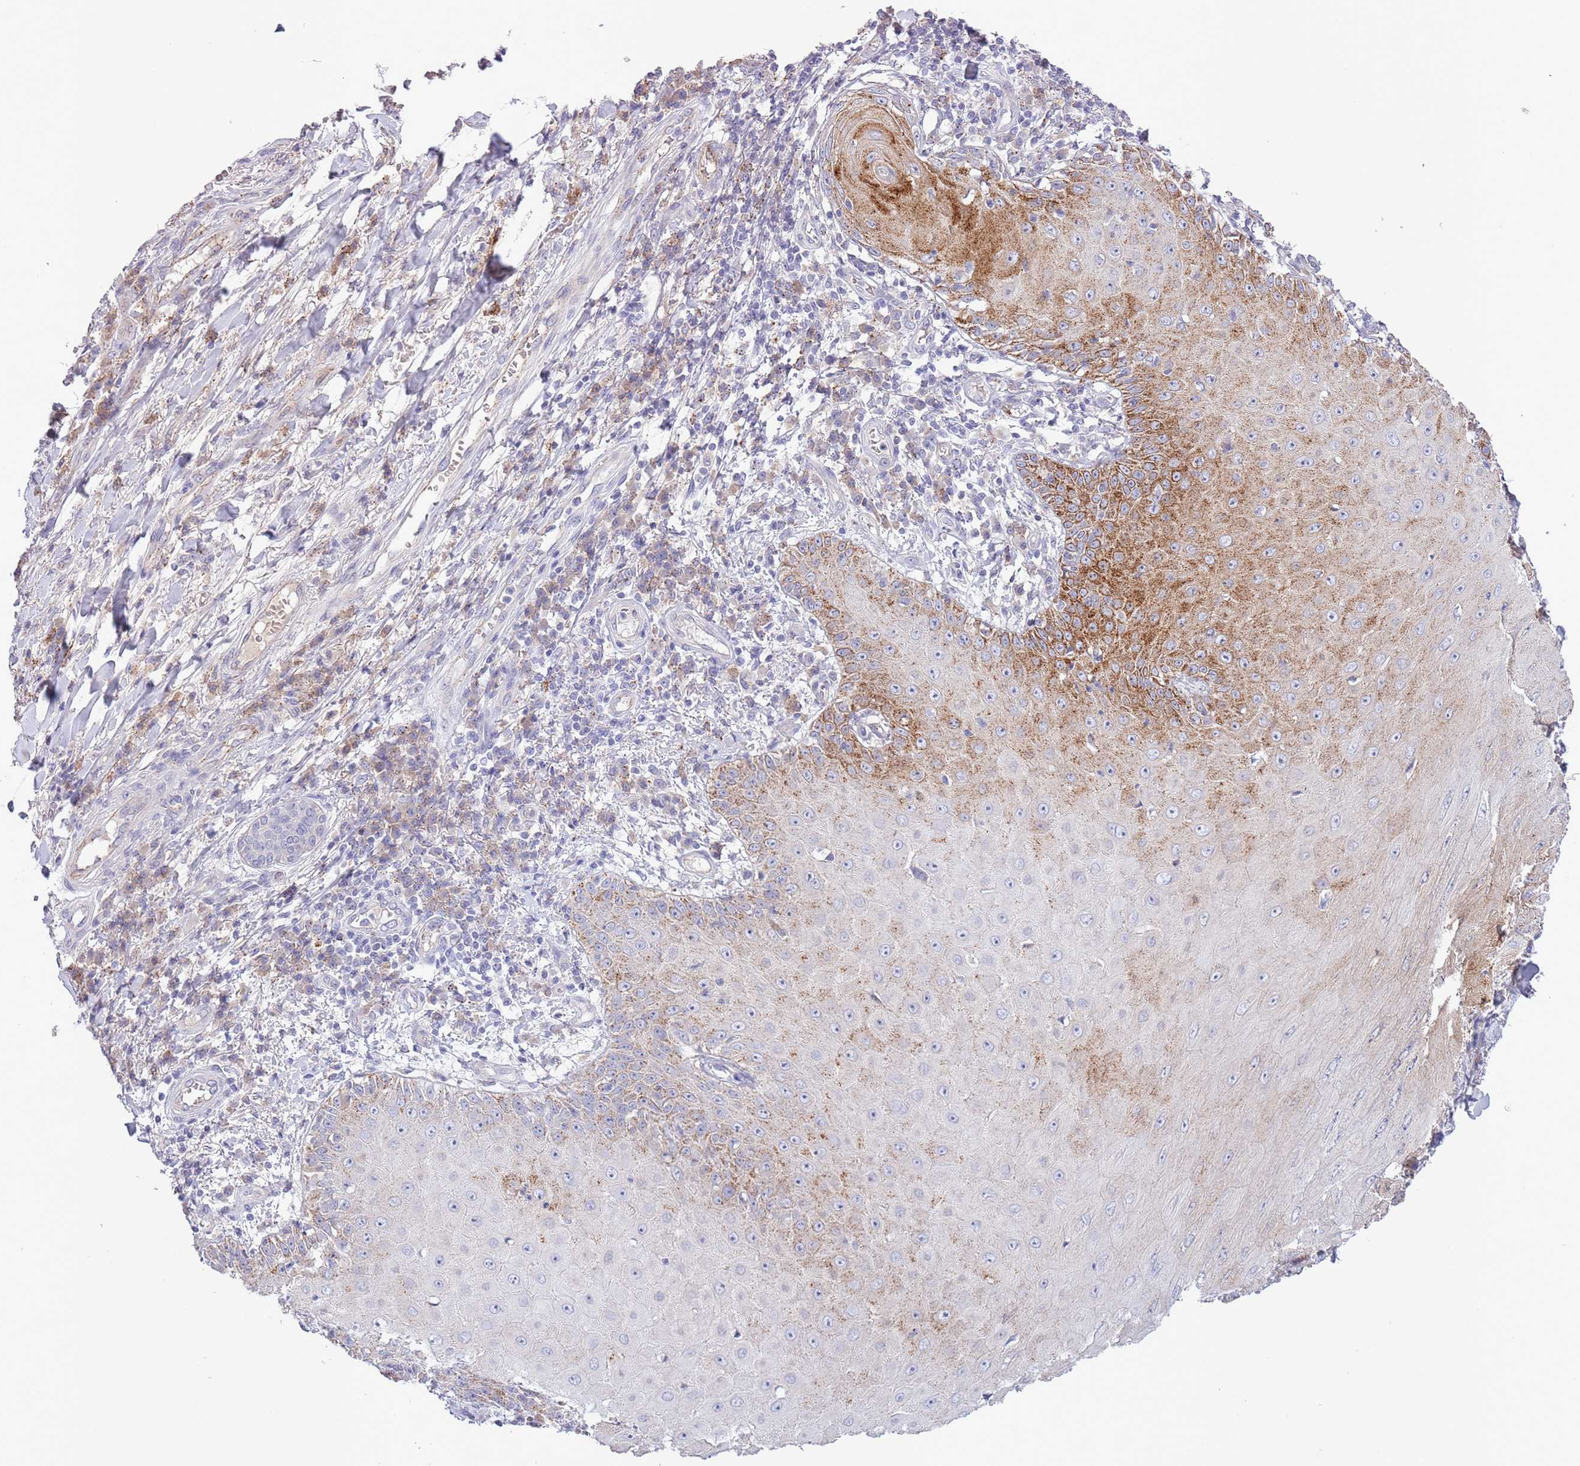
{"staining": {"intensity": "moderate", "quantity": "<25%", "location": "cytoplasmic/membranous"}, "tissue": "skin cancer", "cell_type": "Tumor cells", "image_type": "cancer", "snomed": [{"axis": "morphology", "description": "Squamous cell carcinoma, NOS"}, {"axis": "topography", "description": "Skin"}], "caption": "Moderate cytoplasmic/membranous expression for a protein is identified in about <25% of tumor cells of skin squamous cell carcinoma using immunohistochemistry (IHC).", "gene": "ABHD17A", "patient": {"sex": "male", "age": 70}}